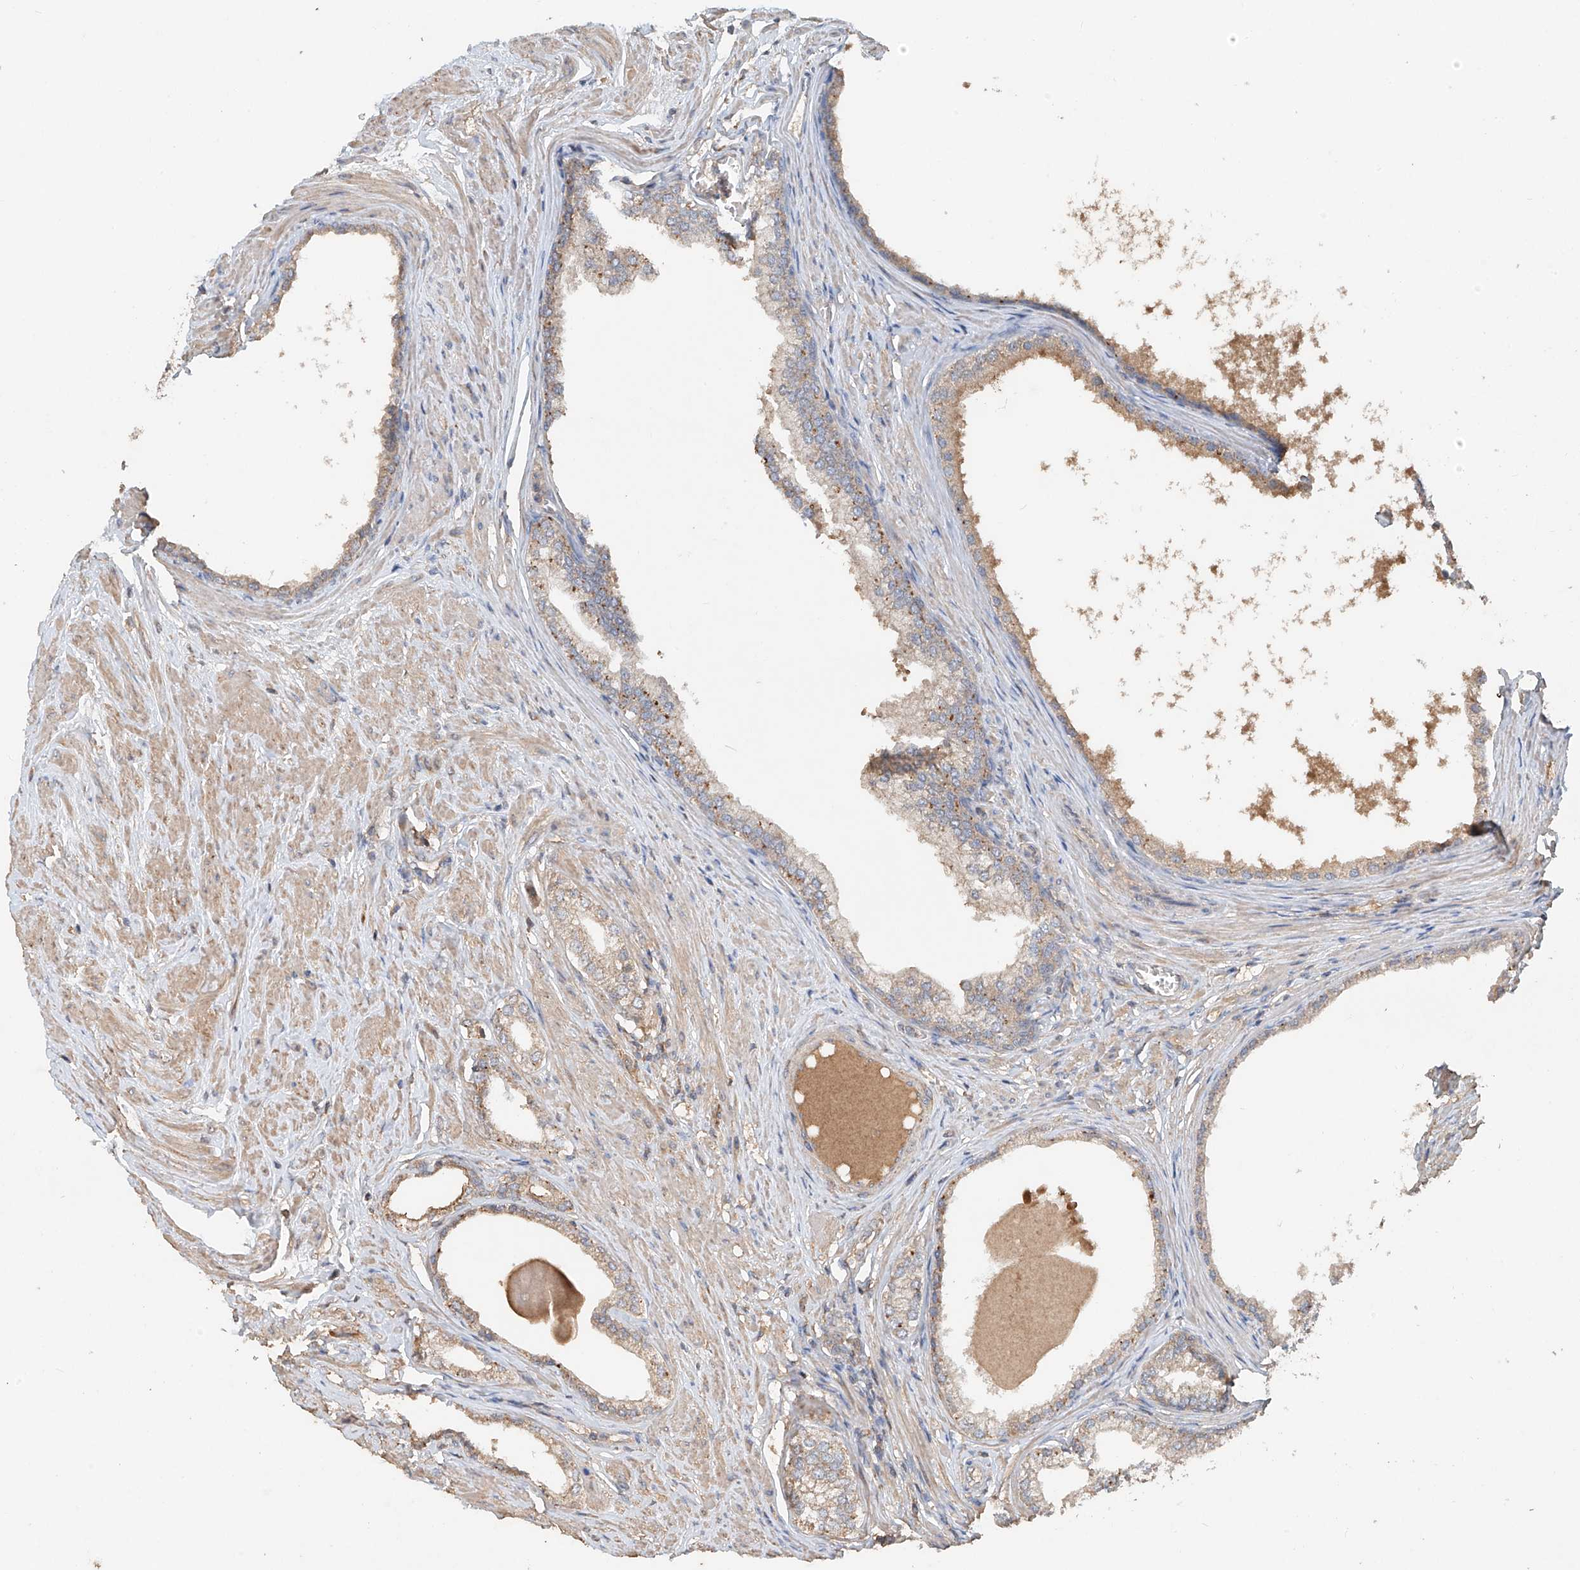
{"staining": {"intensity": "weak", "quantity": ">75%", "location": "cytoplasmic/membranous"}, "tissue": "prostate", "cell_type": "Glandular cells", "image_type": "normal", "snomed": [{"axis": "morphology", "description": "Normal tissue, NOS"}, {"axis": "morphology", "description": "Urothelial carcinoma, Low grade"}, {"axis": "topography", "description": "Urinary bladder"}, {"axis": "topography", "description": "Prostate"}], "caption": "Prostate stained with DAB immunohistochemistry demonstrates low levels of weak cytoplasmic/membranous staining in approximately >75% of glandular cells. (DAB (3,3'-diaminobenzidine) = brown stain, brightfield microscopy at high magnification).", "gene": "GNB1L", "patient": {"sex": "male", "age": 60}}